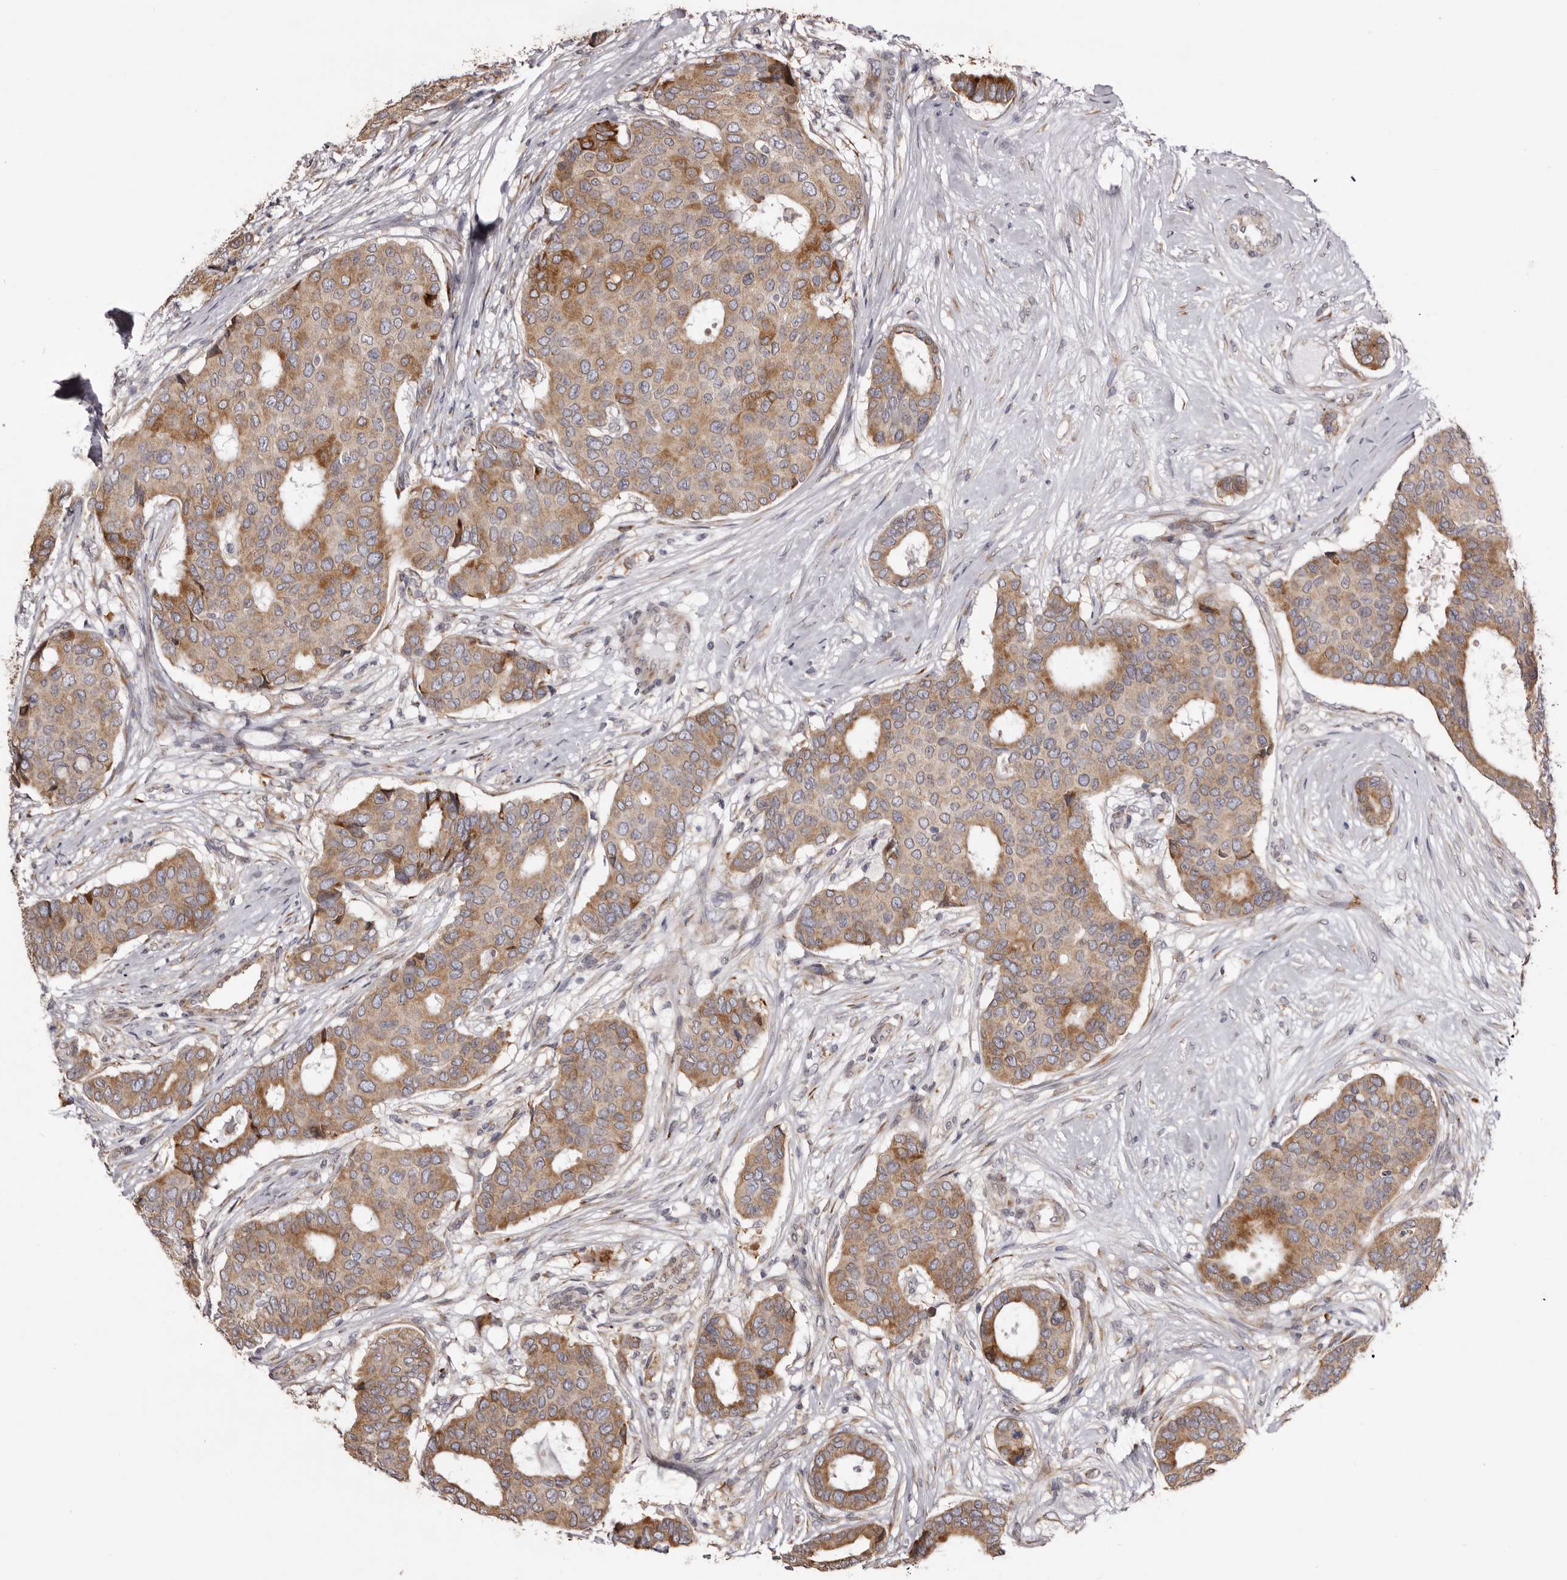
{"staining": {"intensity": "moderate", "quantity": ">75%", "location": "cytoplasmic/membranous"}, "tissue": "breast cancer", "cell_type": "Tumor cells", "image_type": "cancer", "snomed": [{"axis": "morphology", "description": "Duct carcinoma"}, {"axis": "topography", "description": "Breast"}], "caption": "Moderate cytoplasmic/membranous positivity is seen in about >75% of tumor cells in breast cancer.", "gene": "PIGX", "patient": {"sex": "female", "age": 75}}